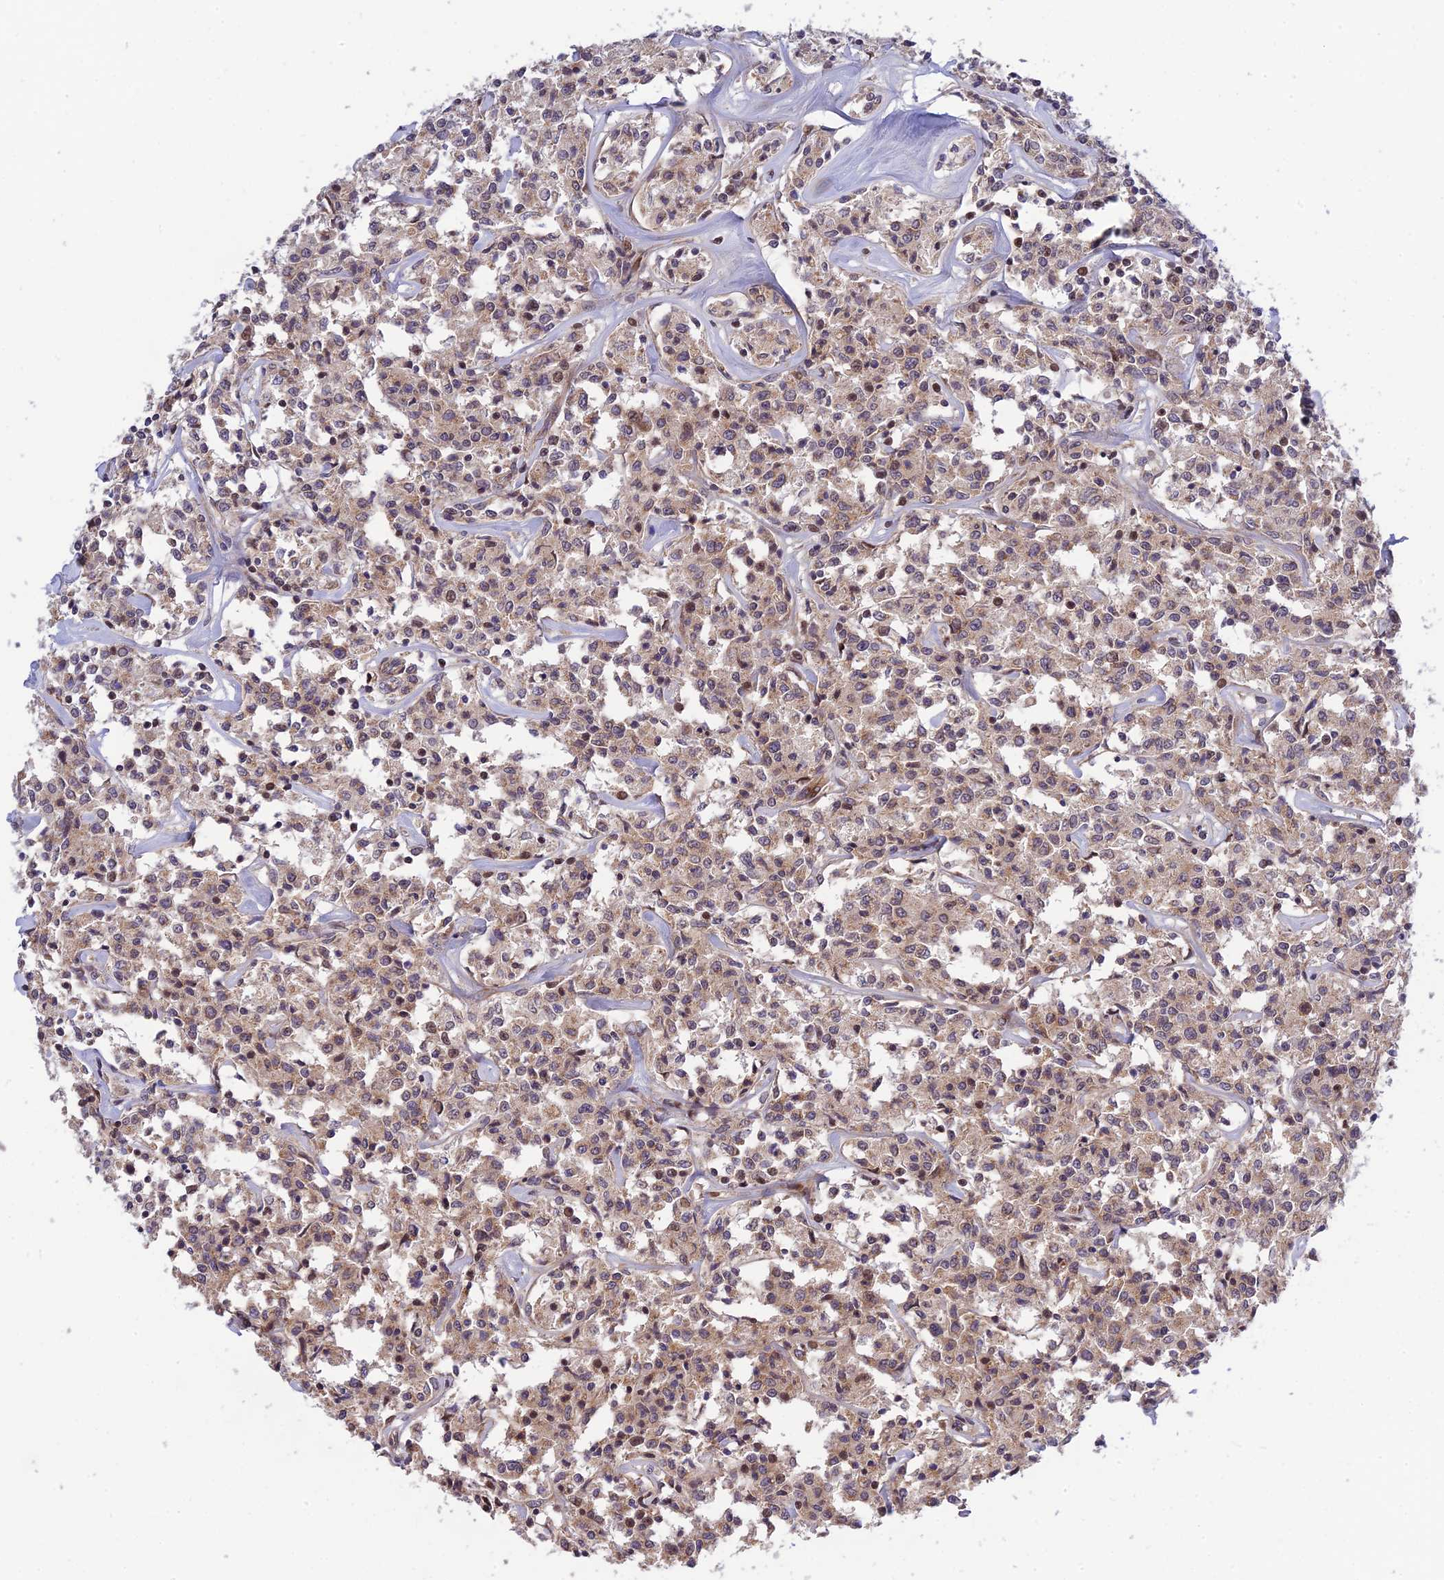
{"staining": {"intensity": "weak", "quantity": ">75%", "location": "cytoplasmic/membranous"}, "tissue": "lymphoma", "cell_type": "Tumor cells", "image_type": "cancer", "snomed": [{"axis": "morphology", "description": "Malignant lymphoma, non-Hodgkin's type, Low grade"}, {"axis": "topography", "description": "Small intestine"}], "caption": "Immunohistochemical staining of human low-grade malignant lymphoma, non-Hodgkin's type demonstrates low levels of weak cytoplasmic/membranous expression in approximately >75% of tumor cells.", "gene": "PLEKHG2", "patient": {"sex": "female", "age": 59}}